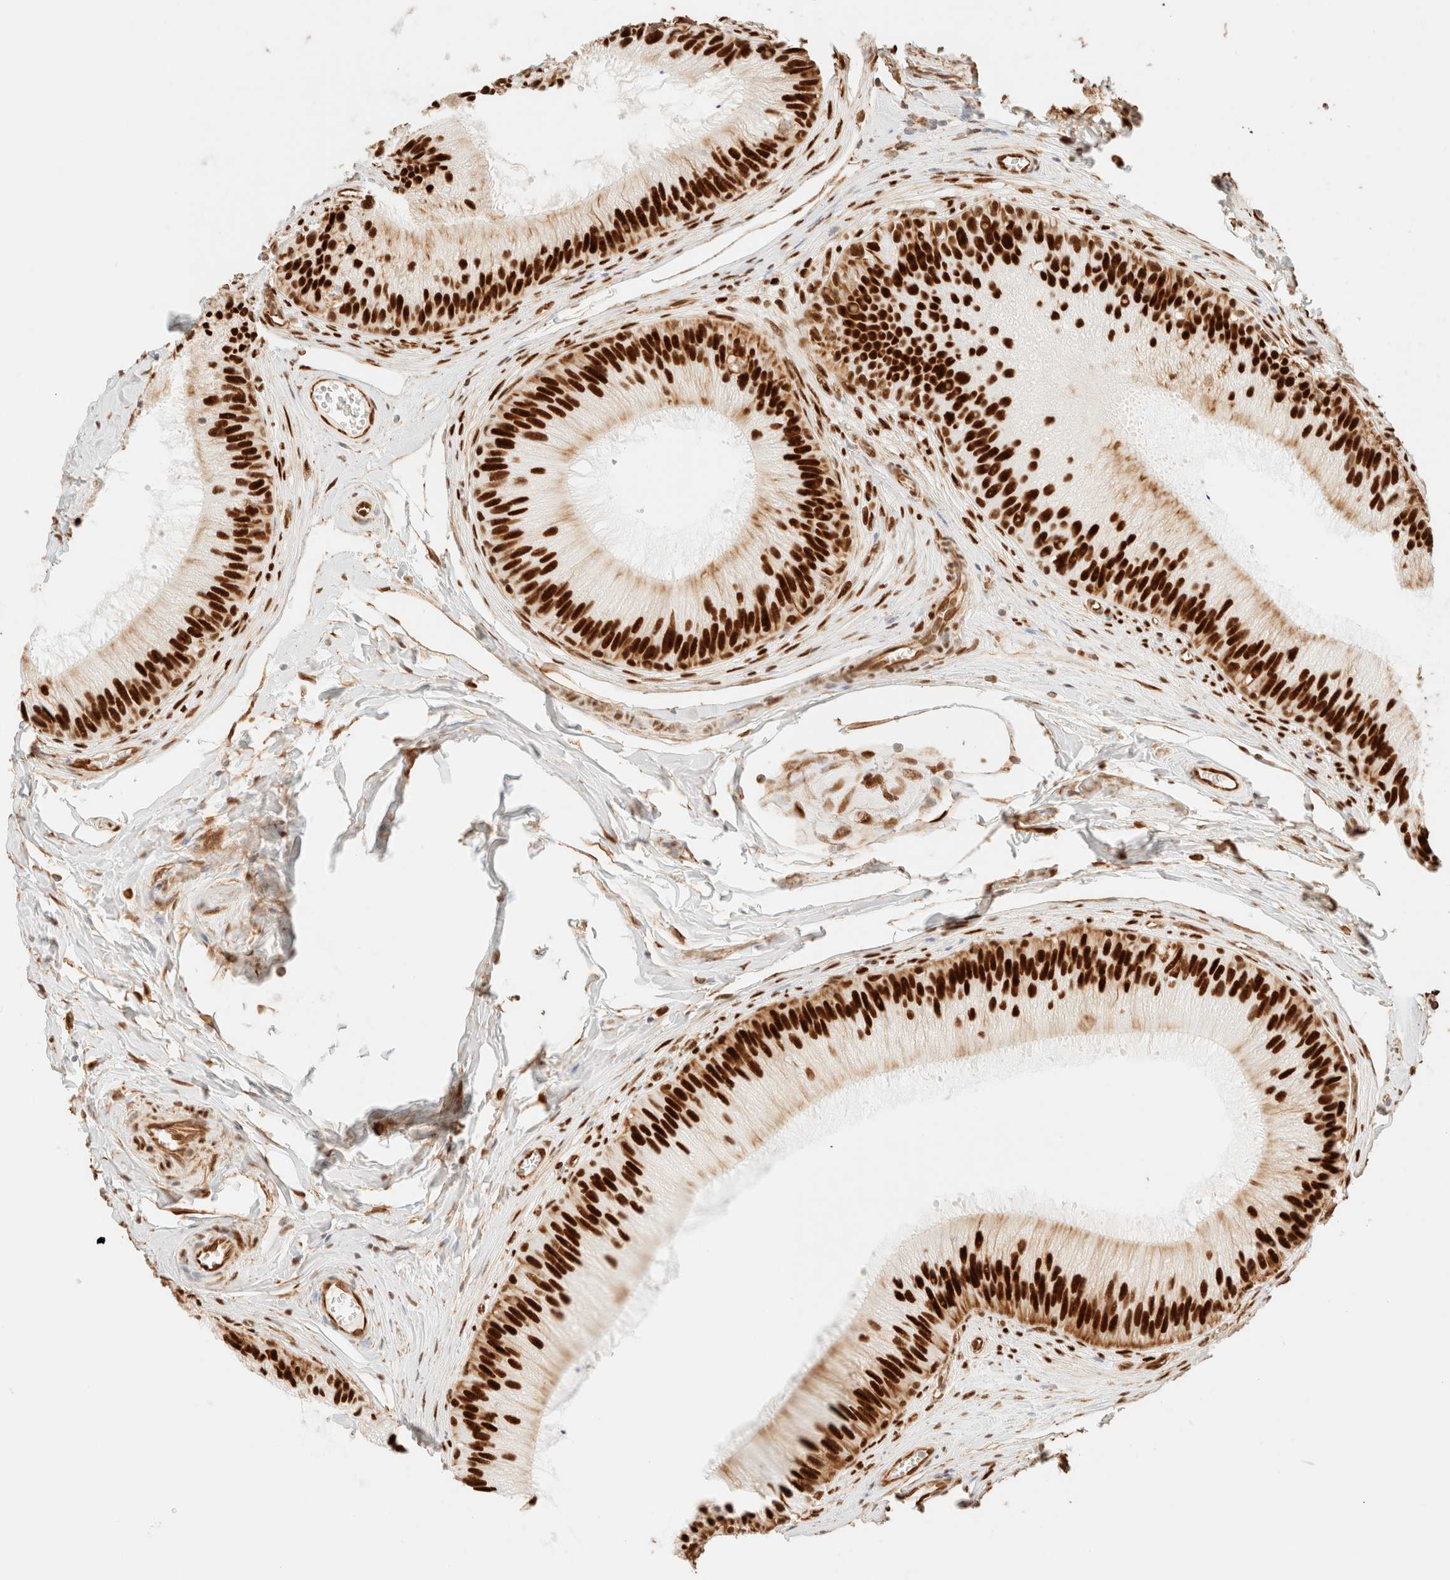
{"staining": {"intensity": "strong", "quantity": ">75%", "location": "nuclear"}, "tissue": "epididymis", "cell_type": "Glandular cells", "image_type": "normal", "snomed": [{"axis": "morphology", "description": "Normal tissue, NOS"}, {"axis": "topography", "description": "Epididymis"}], "caption": "Immunohistochemical staining of normal epididymis exhibits high levels of strong nuclear expression in about >75% of glandular cells.", "gene": "ZSCAN18", "patient": {"sex": "male", "age": 31}}